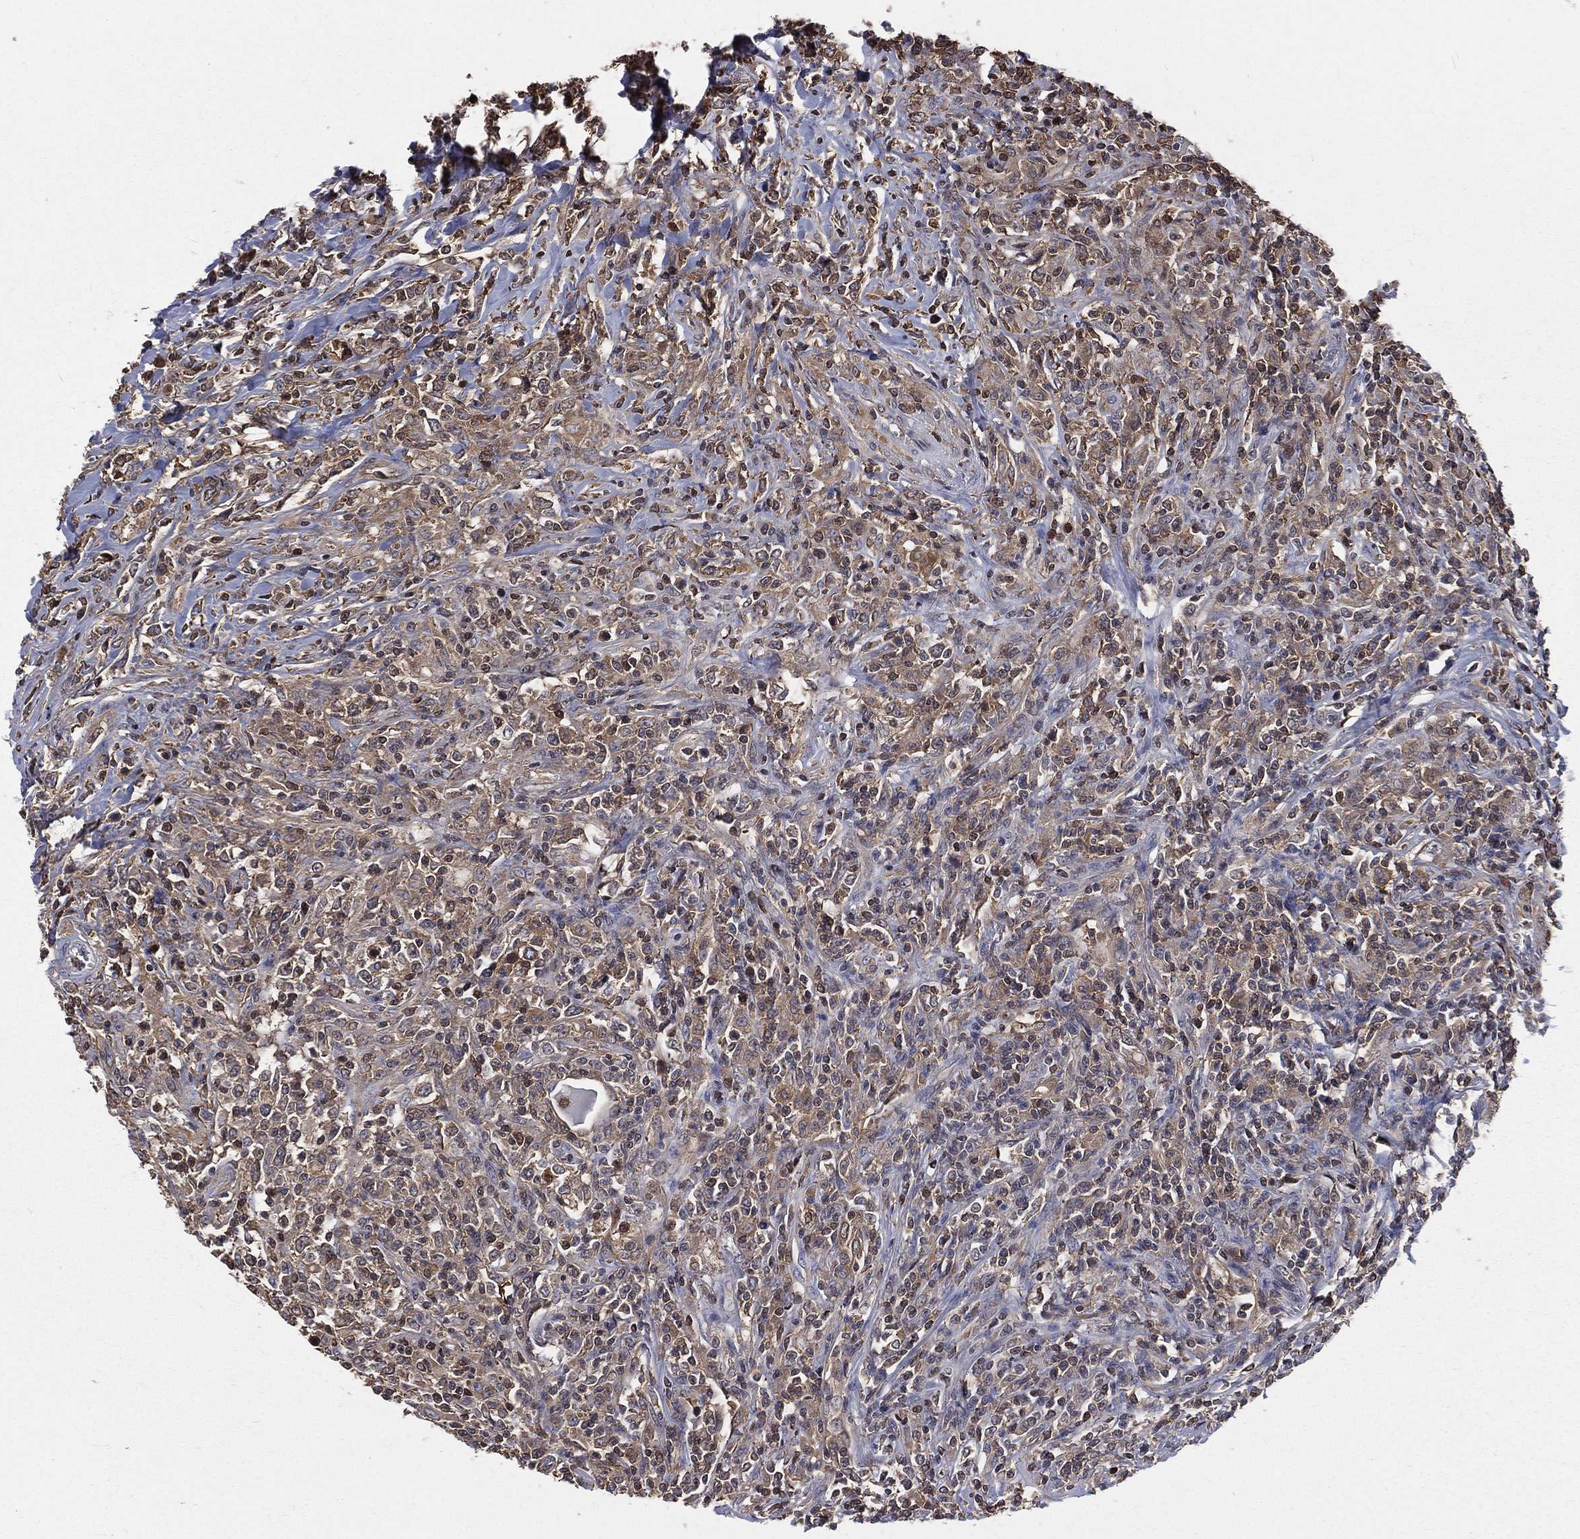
{"staining": {"intensity": "moderate", "quantity": "<25%", "location": "nuclear"}, "tissue": "lymphoma", "cell_type": "Tumor cells", "image_type": "cancer", "snomed": [{"axis": "morphology", "description": "Malignant lymphoma, non-Hodgkin's type, High grade"}, {"axis": "topography", "description": "Lung"}], "caption": "Malignant lymphoma, non-Hodgkin's type (high-grade) stained with IHC demonstrates moderate nuclear staining in about <25% of tumor cells.", "gene": "TBC1D2", "patient": {"sex": "male", "age": 79}}